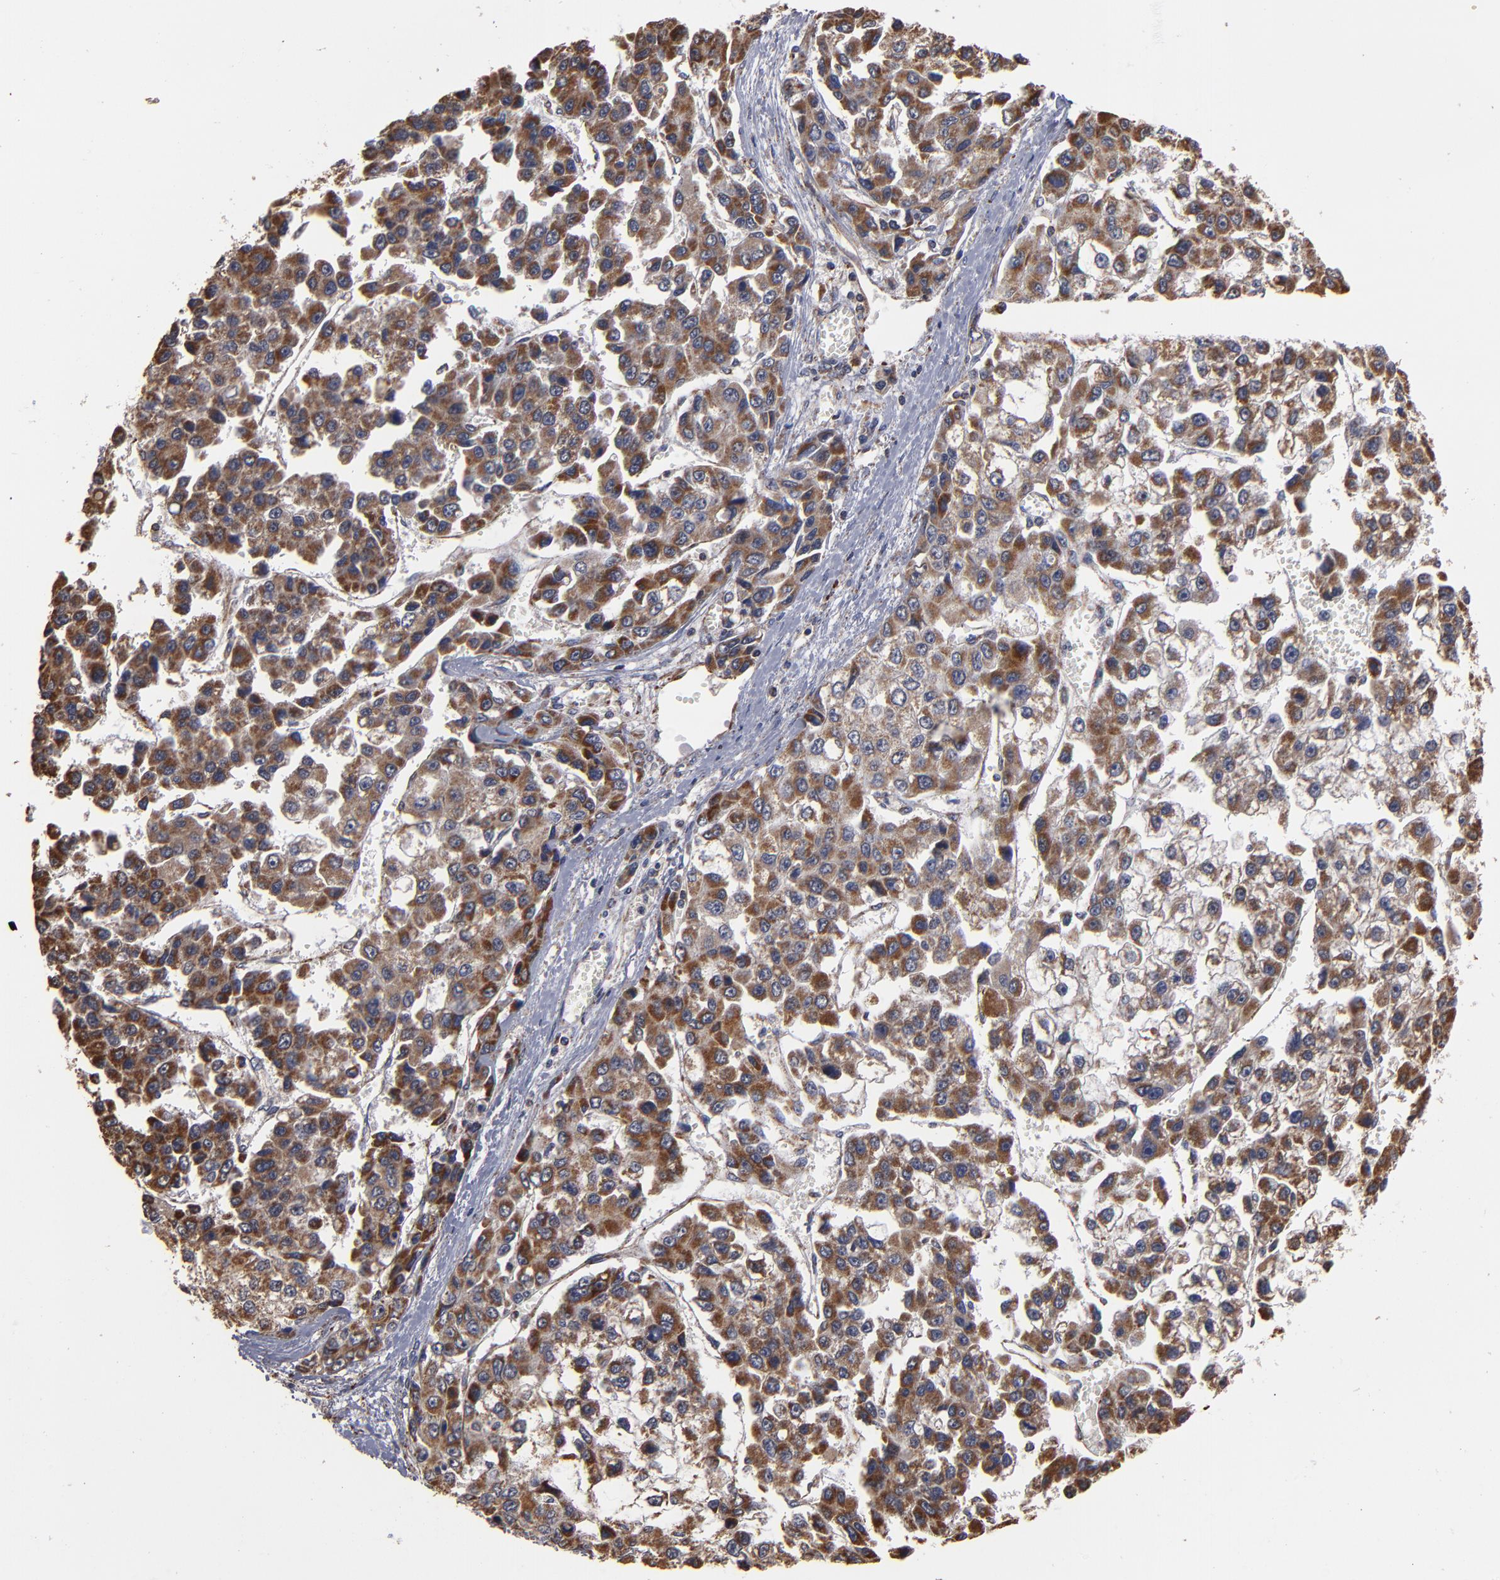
{"staining": {"intensity": "strong", "quantity": ">75%", "location": "cytoplasmic/membranous"}, "tissue": "liver cancer", "cell_type": "Tumor cells", "image_type": "cancer", "snomed": [{"axis": "morphology", "description": "Carcinoma, Hepatocellular, NOS"}, {"axis": "topography", "description": "Liver"}], "caption": "Immunohistochemistry (IHC) histopathology image of neoplastic tissue: human liver hepatocellular carcinoma stained using immunohistochemistry (IHC) reveals high levels of strong protein expression localized specifically in the cytoplasmic/membranous of tumor cells, appearing as a cytoplasmic/membranous brown color.", "gene": "MIPOL1", "patient": {"sex": "female", "age": 66}}